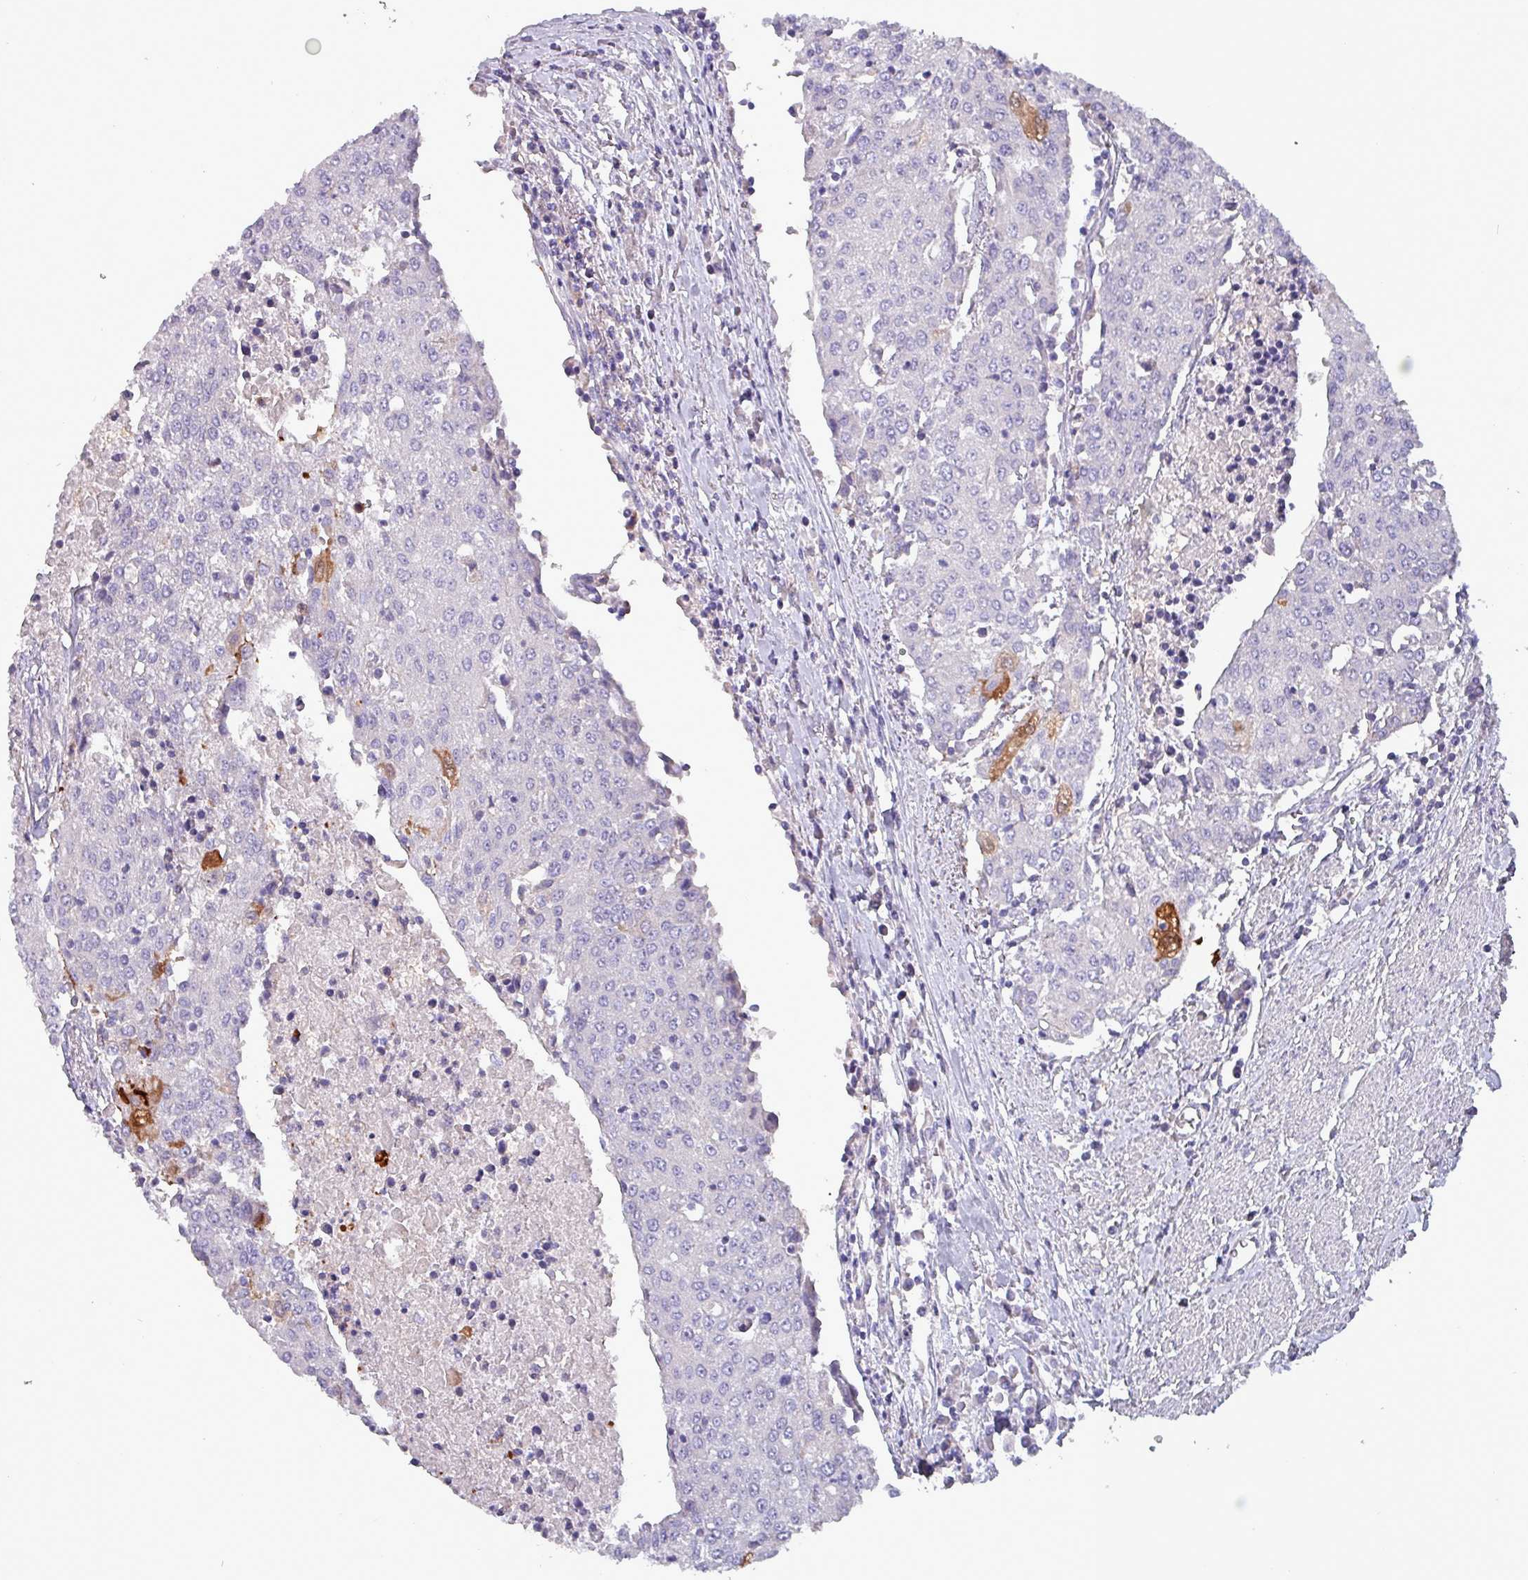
{"staining": {"intensity": "negative", "quantity": "none", "location": "none"}, "tissue": "urothelial cancer", "cell_type": "Tumor cells", "image_type": "cancer", "snomed": [{"axis": "morphology", "description": "Urothelial carcinoma, High grade"}, {"axis": "topography", "description": "Urinary bladder"}], "caption": "IHC histopathology image of human urothelial cancer stained for a protein (brown), which shows no expression in tumor cells.", "gene": "HSD3B7", "patient": {"sex": "female", "age": 85}}